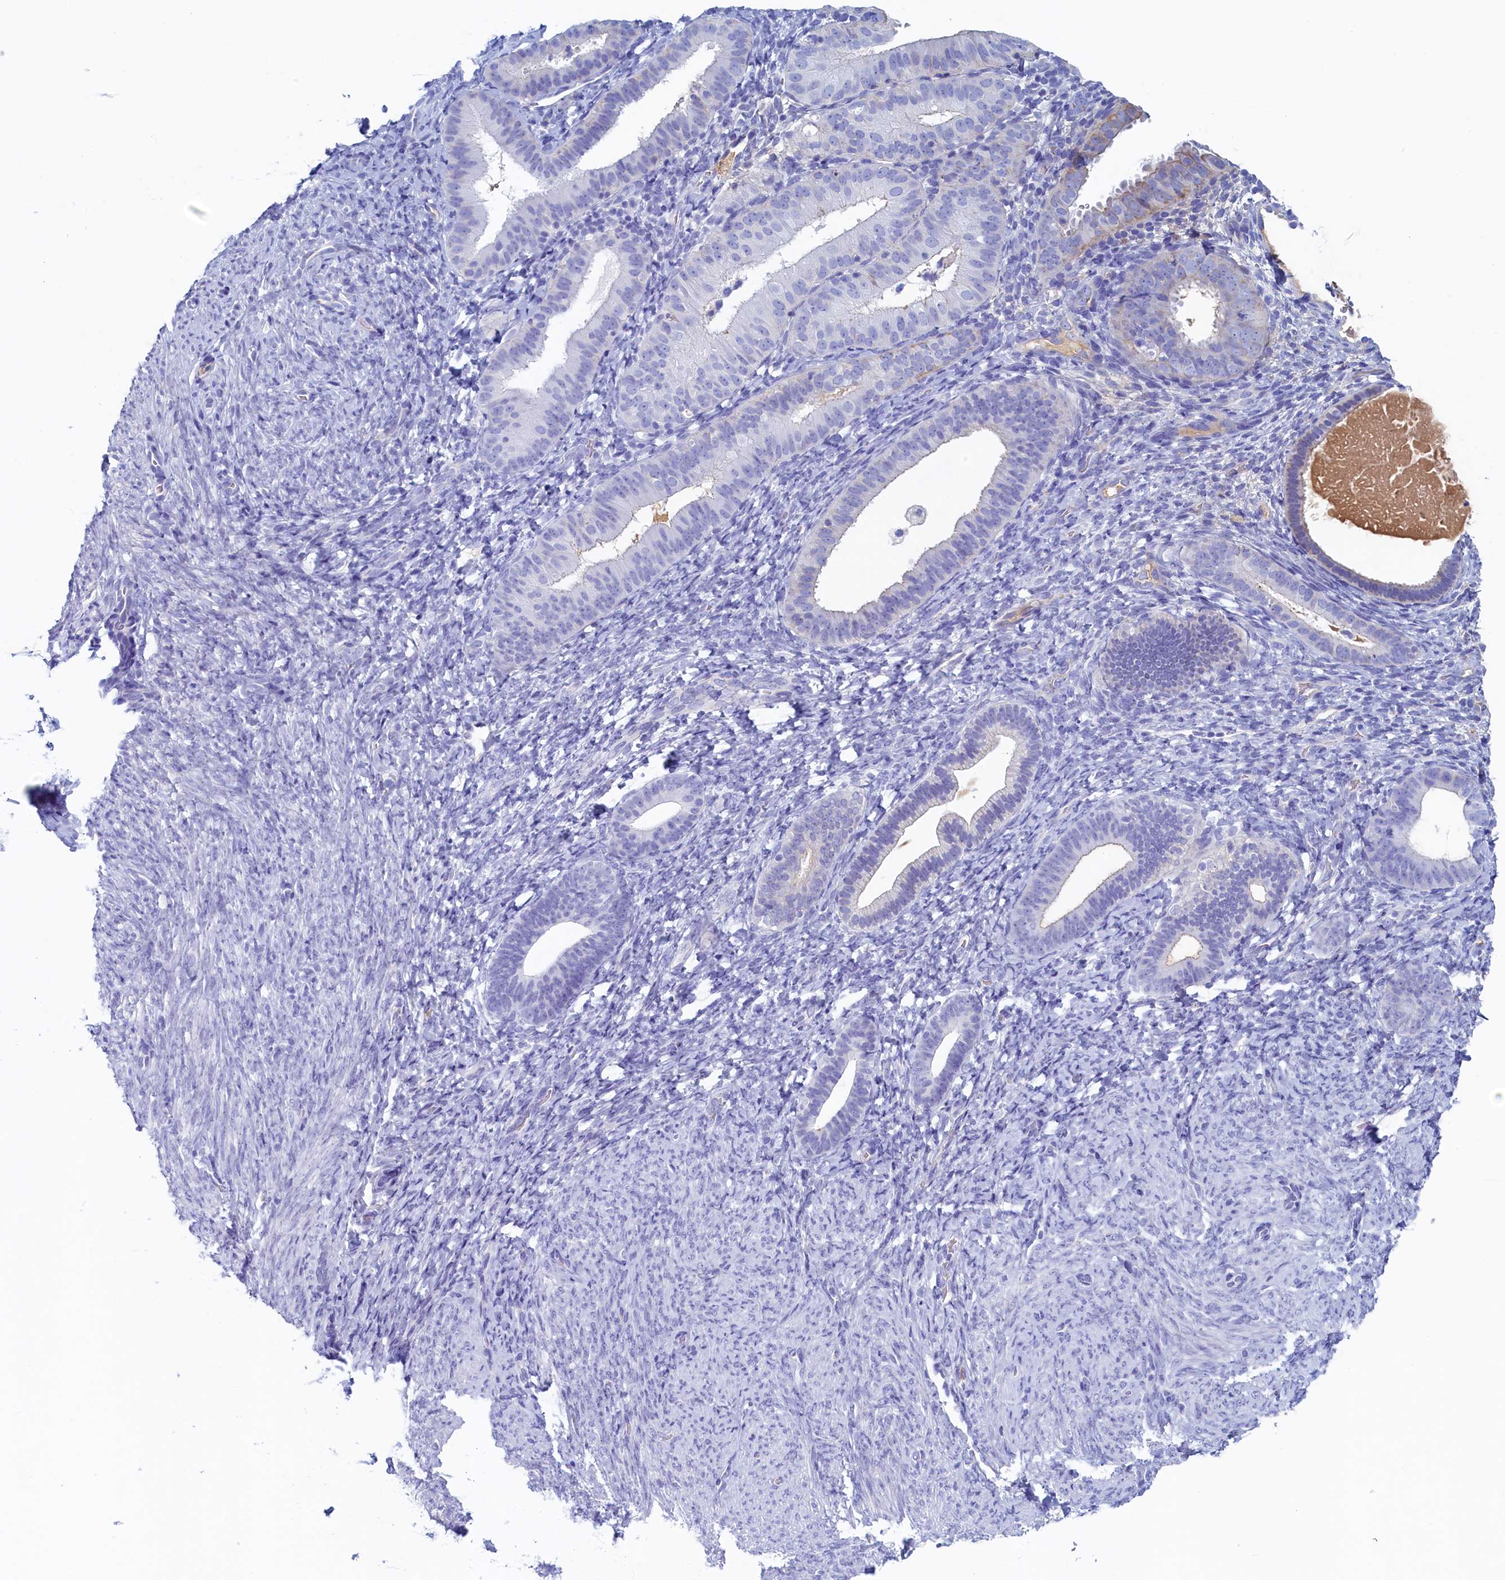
{"staining": {"intensity": "negative", "quantity": "none", "location": "none"}, "tissue": "endometrium", "cell_type": "Cells in endometrial stroma", "image_type": "normal", "snomed": [{"axis": "morphology", "description": "Normal tissue, NOS"}, {"axis": "topography", "description": "Endometrium"}], "caption": "The photomicrograph exhibits no staining of cells in endometrial stroma in normal endometrium. (Stains: DAB IHC with hematoxylin counter stain, Microscopy: brightfield microscopy at high magnification).", "gene": "GUCA1C", "patient": {"sex": "female", "age": 65}}